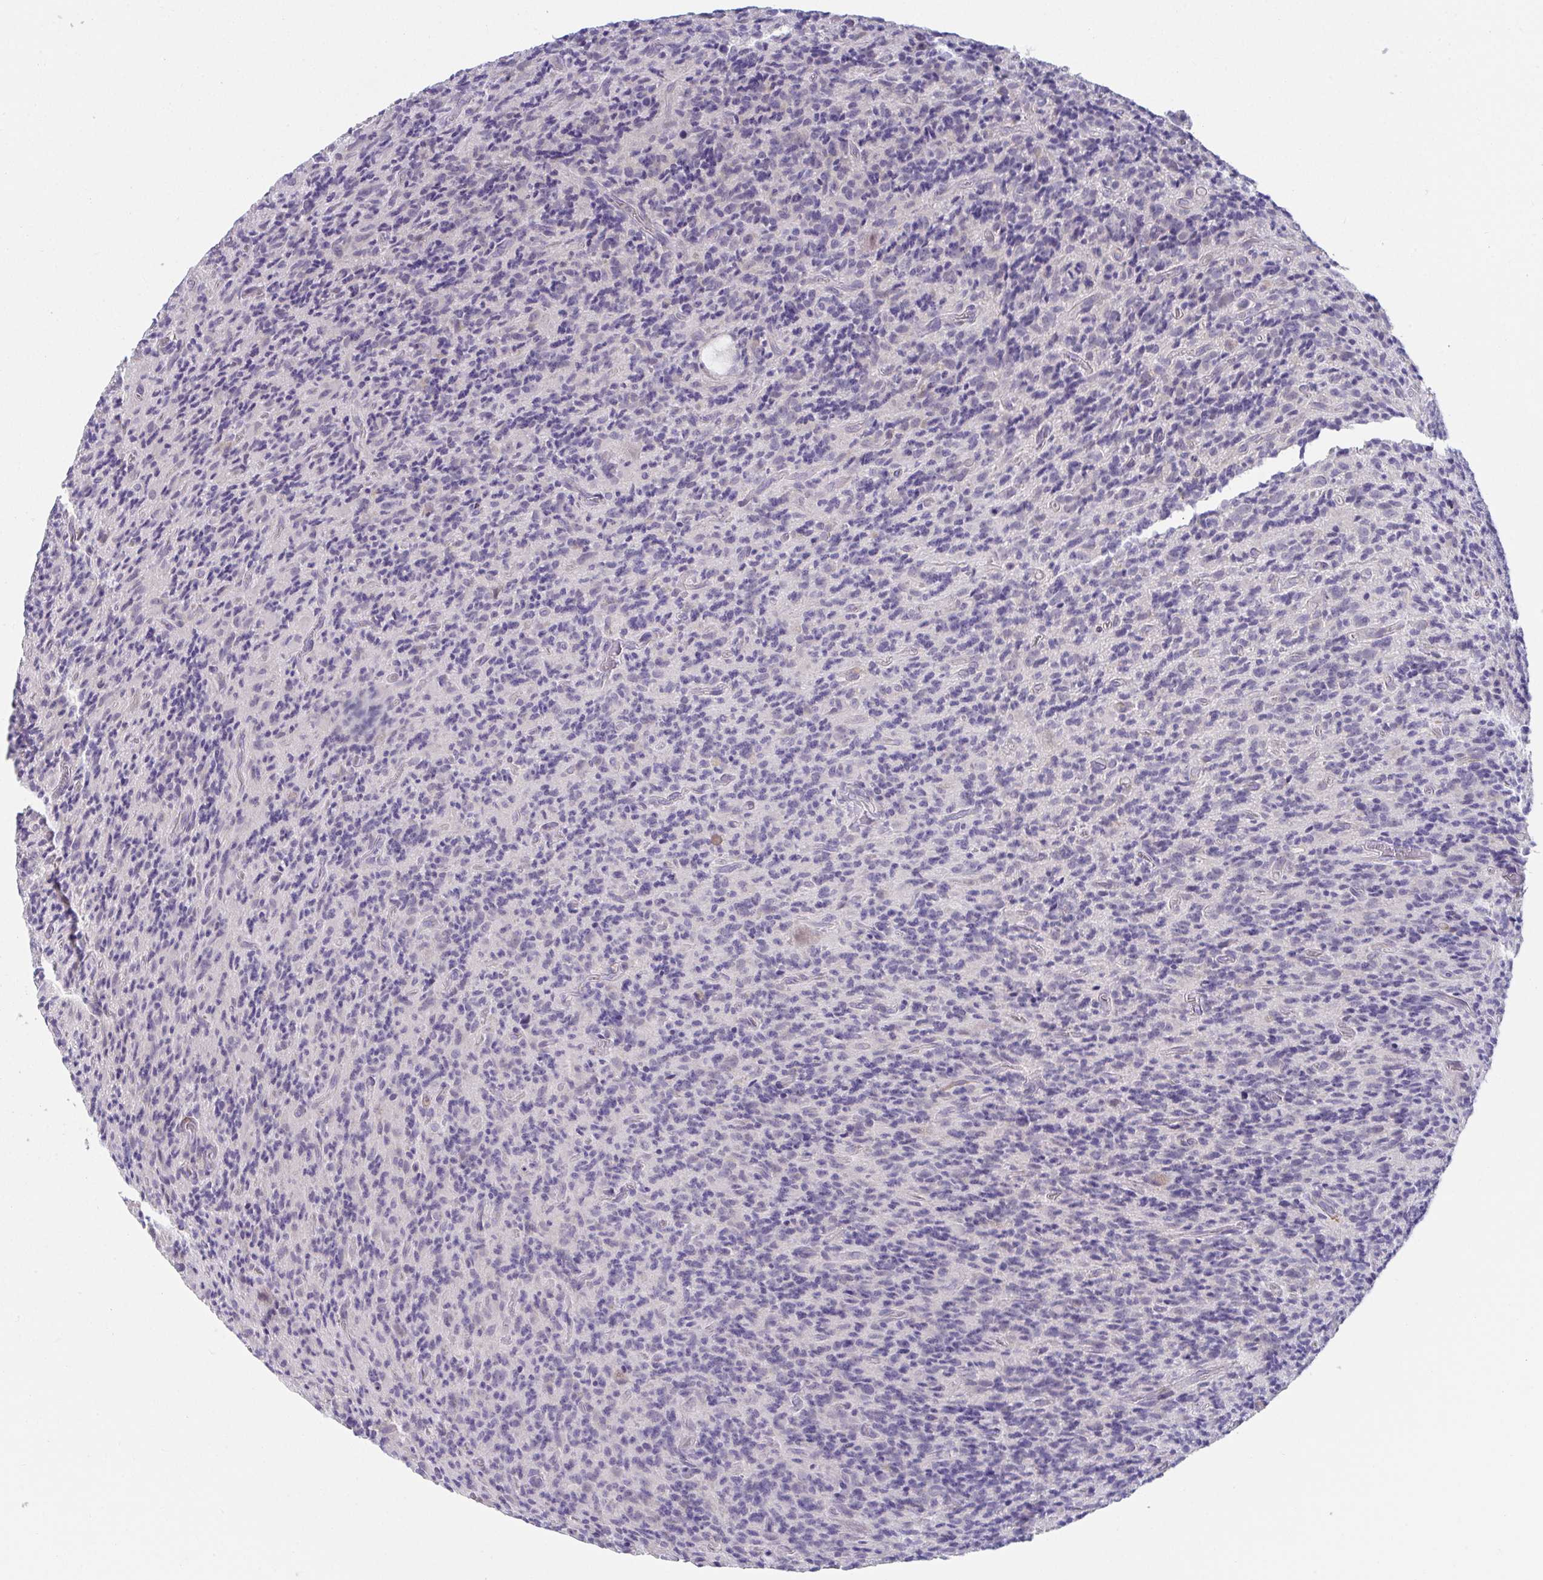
{"staining": {"intensity": "negative", "quantity": "none", "location": "none"}, "tissue": "glioma", "cell_type": "Tumor cells", "image_type": "cancer", "snomed": [{"axis": "morphology", "description": "Glioma, malignant, High grade"}, {"axis": "topography", "description": "Brain"}], "caption": "Immunohistochemistry (IHC) image of glioma stained for a protein (brown), which reveals no expression in tumor cells.", "gene": "CXCR1", "patient": {"sex": "male", "age": 76}}